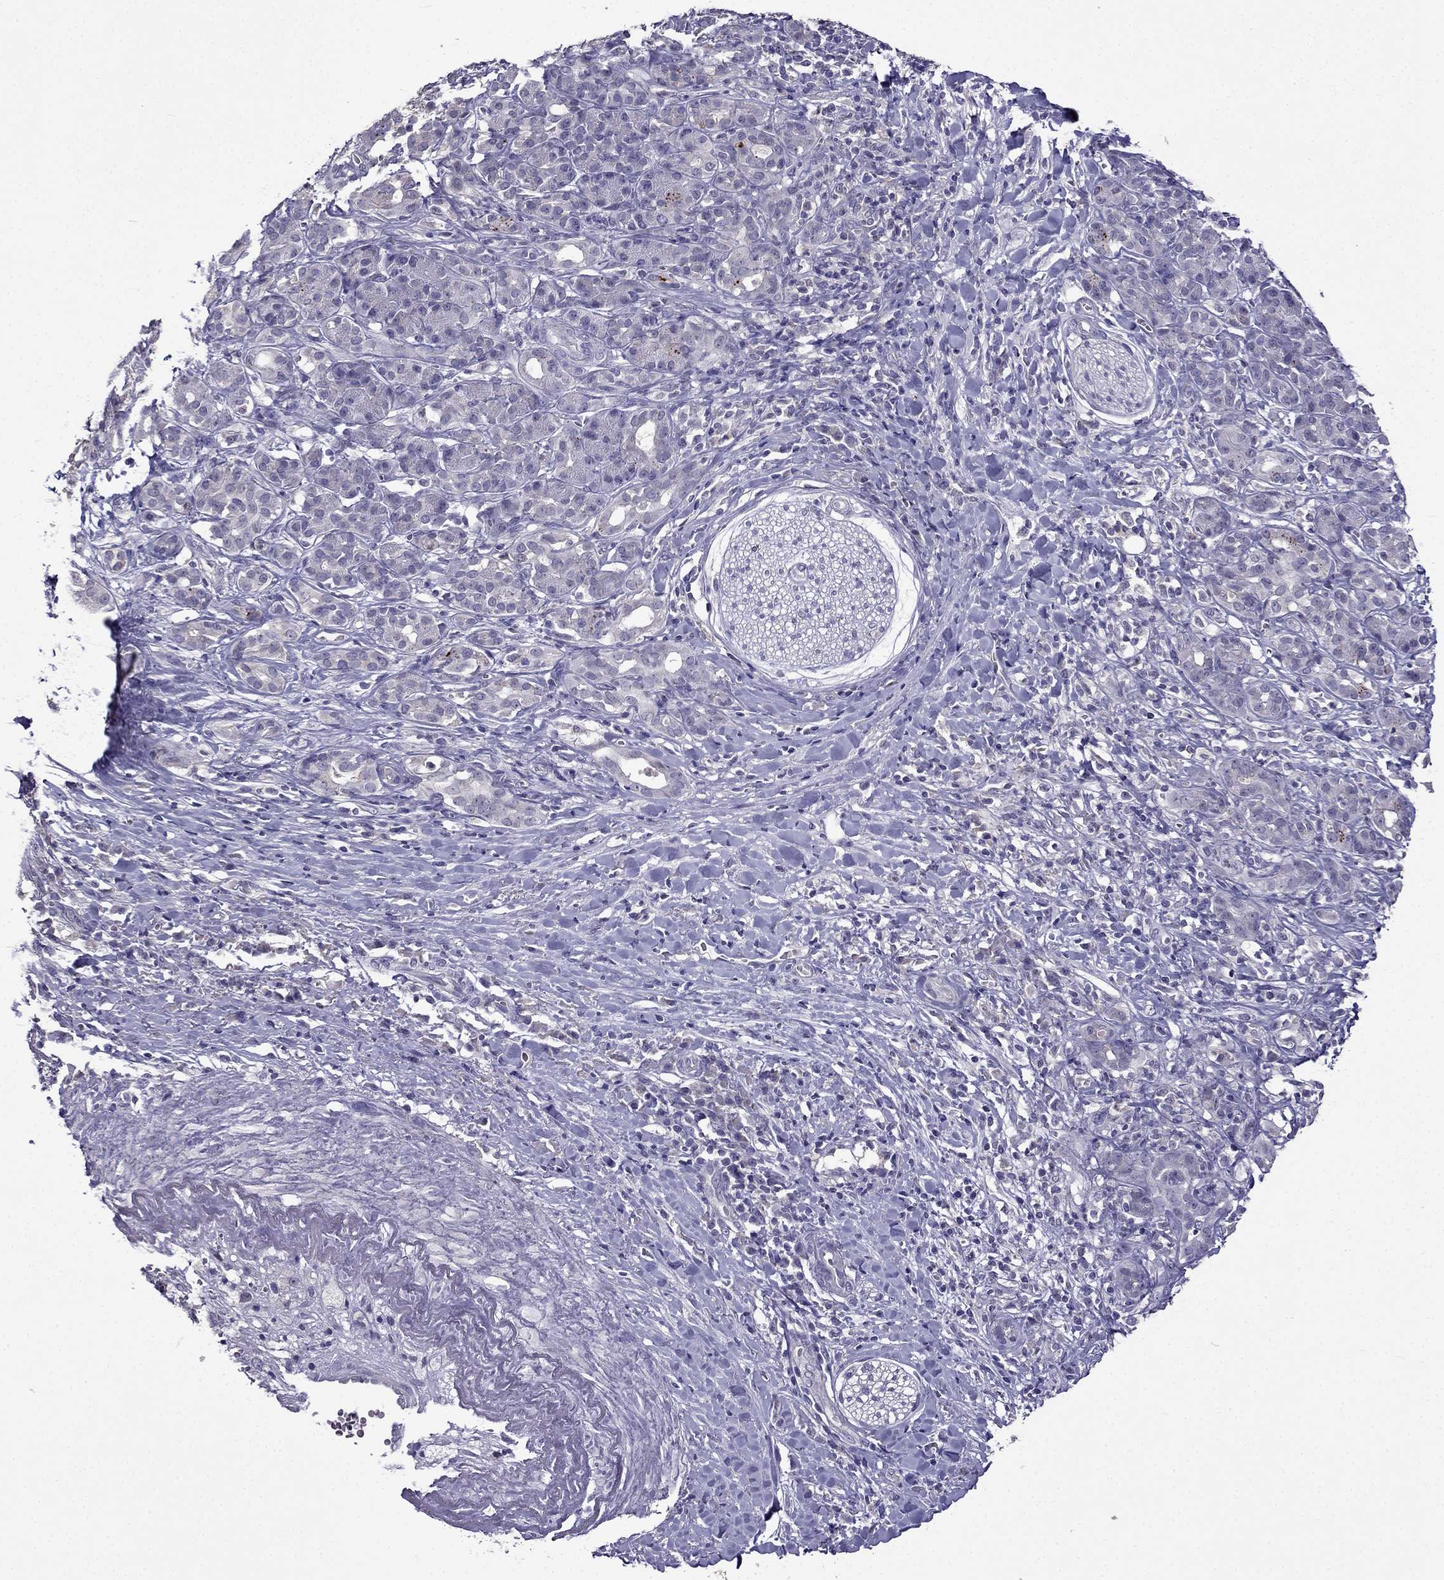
{"staining": {"intensity": "negative", "quantity": "none", "location": "none"}, "tissue": "pancreatic cancer", "cell_type": "Tumor cells", "image_type": "cancer", "snomed": [{"axis": "morphology", "description": "Adenocarcinoma, NOS"}, {"axis": "topography", "description": "Pancreas"}], "caption": "An IHC histopathology image of pancreatic cancer is shown. There is no staining in tumor cells of pancreatic cancer.", "gene": "AQP9", "patient": {"sex": "male", "age": 61}}